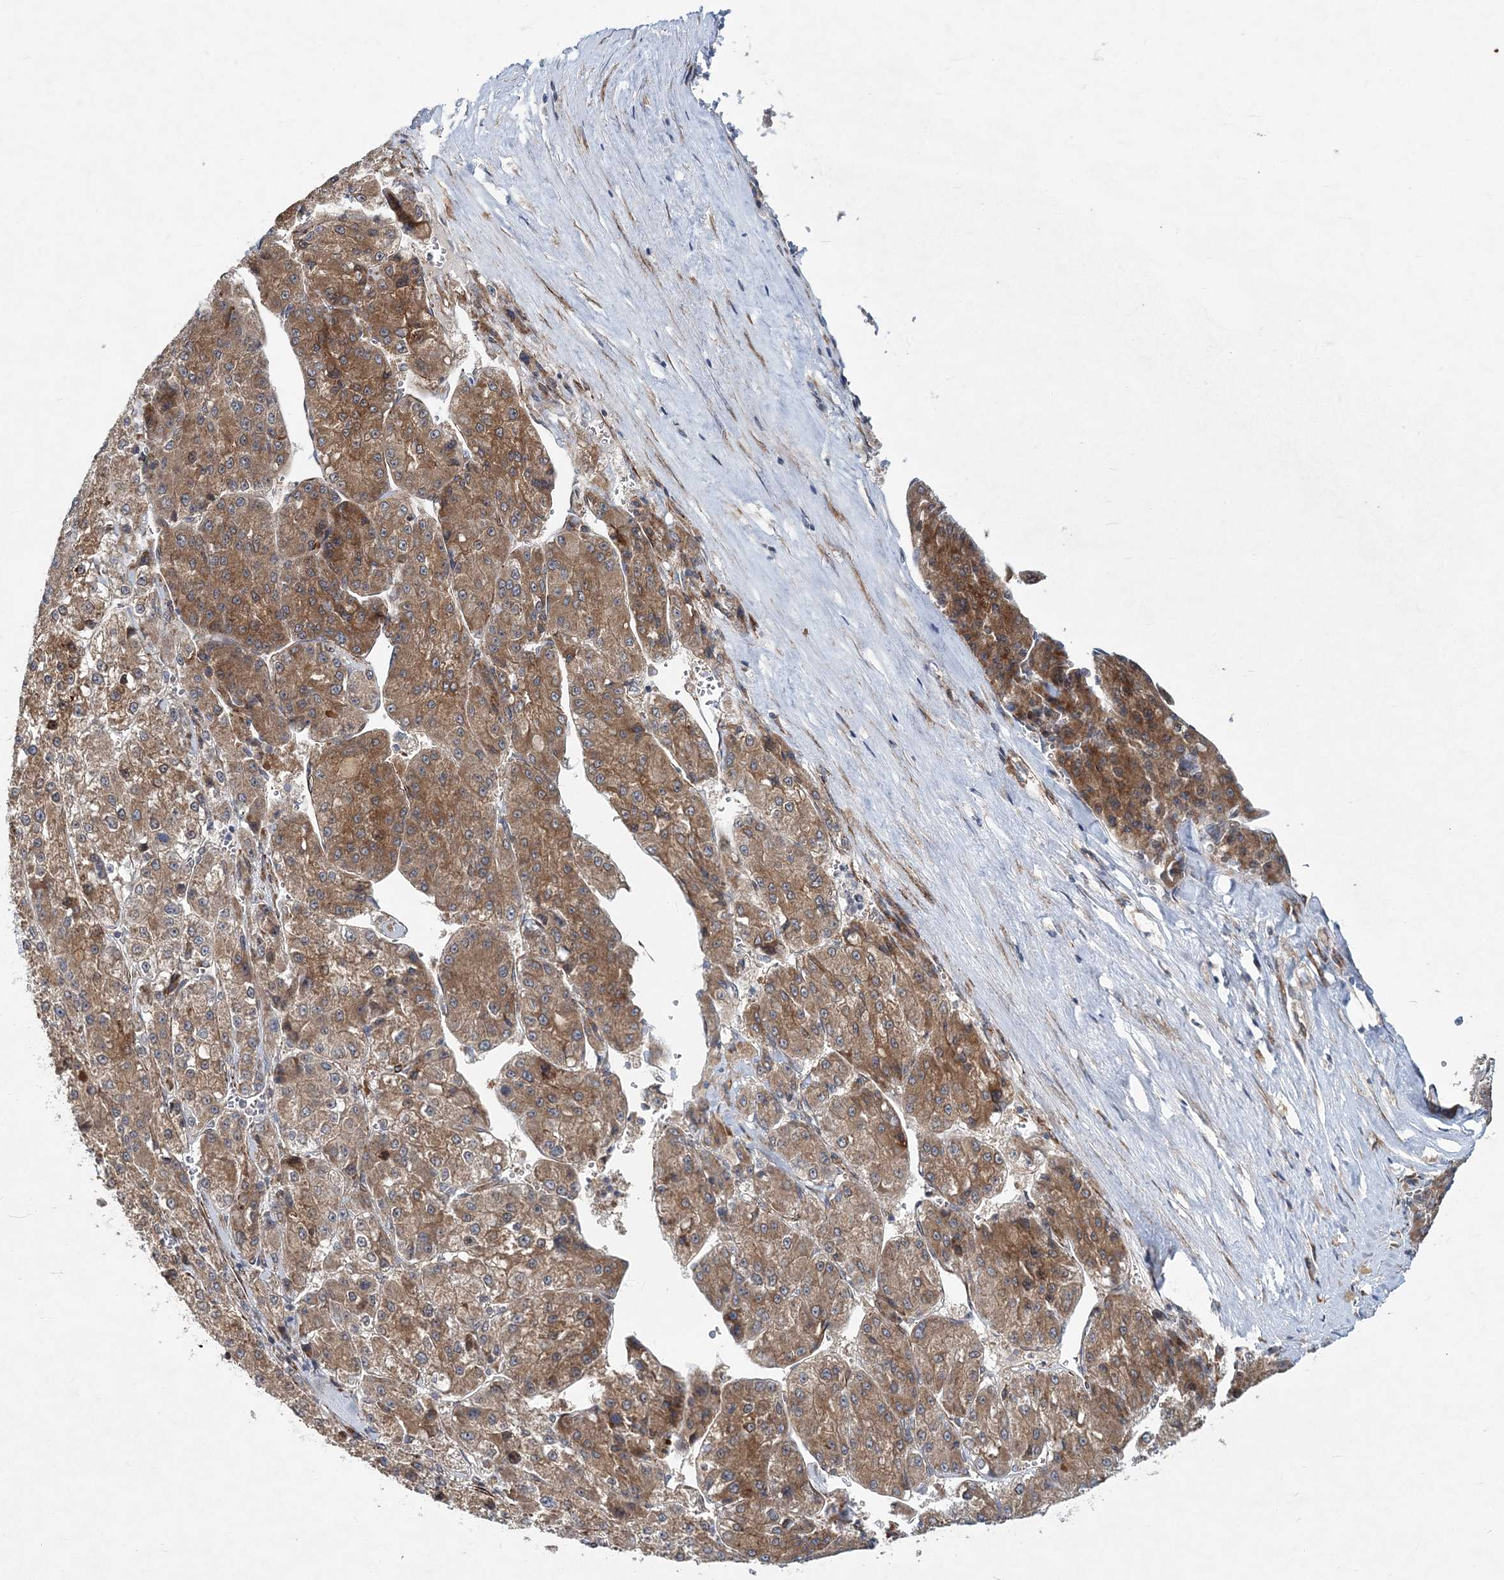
{"staining": {"intensity": "moderate", "quantity": ">75%", "location": "cytoplasmic/membranous"}, "tissue": "liver cancer", "cell_type": "Tumor cells", "image_type": "cancer", "snomed": [{"axis": "morphology", "description": "Carcinoma, Hepatocellular, NOS"}, {"axis": "topography", "description": "Liver"}], "caption": "Immunohistochemistry staining of liver cancer, which exhibits medium levels of moderate cytoplasmic/membranous expression in about >75% of tumor cells indicating moderate cytoplasmic/membranous protein expression. The staining was performed using DAB (brown) for protein detection and nuclei were counterstained in hematoxylin (blue).", "gene": "NBAS", "patient": {"sex": "female", "age": 73}}